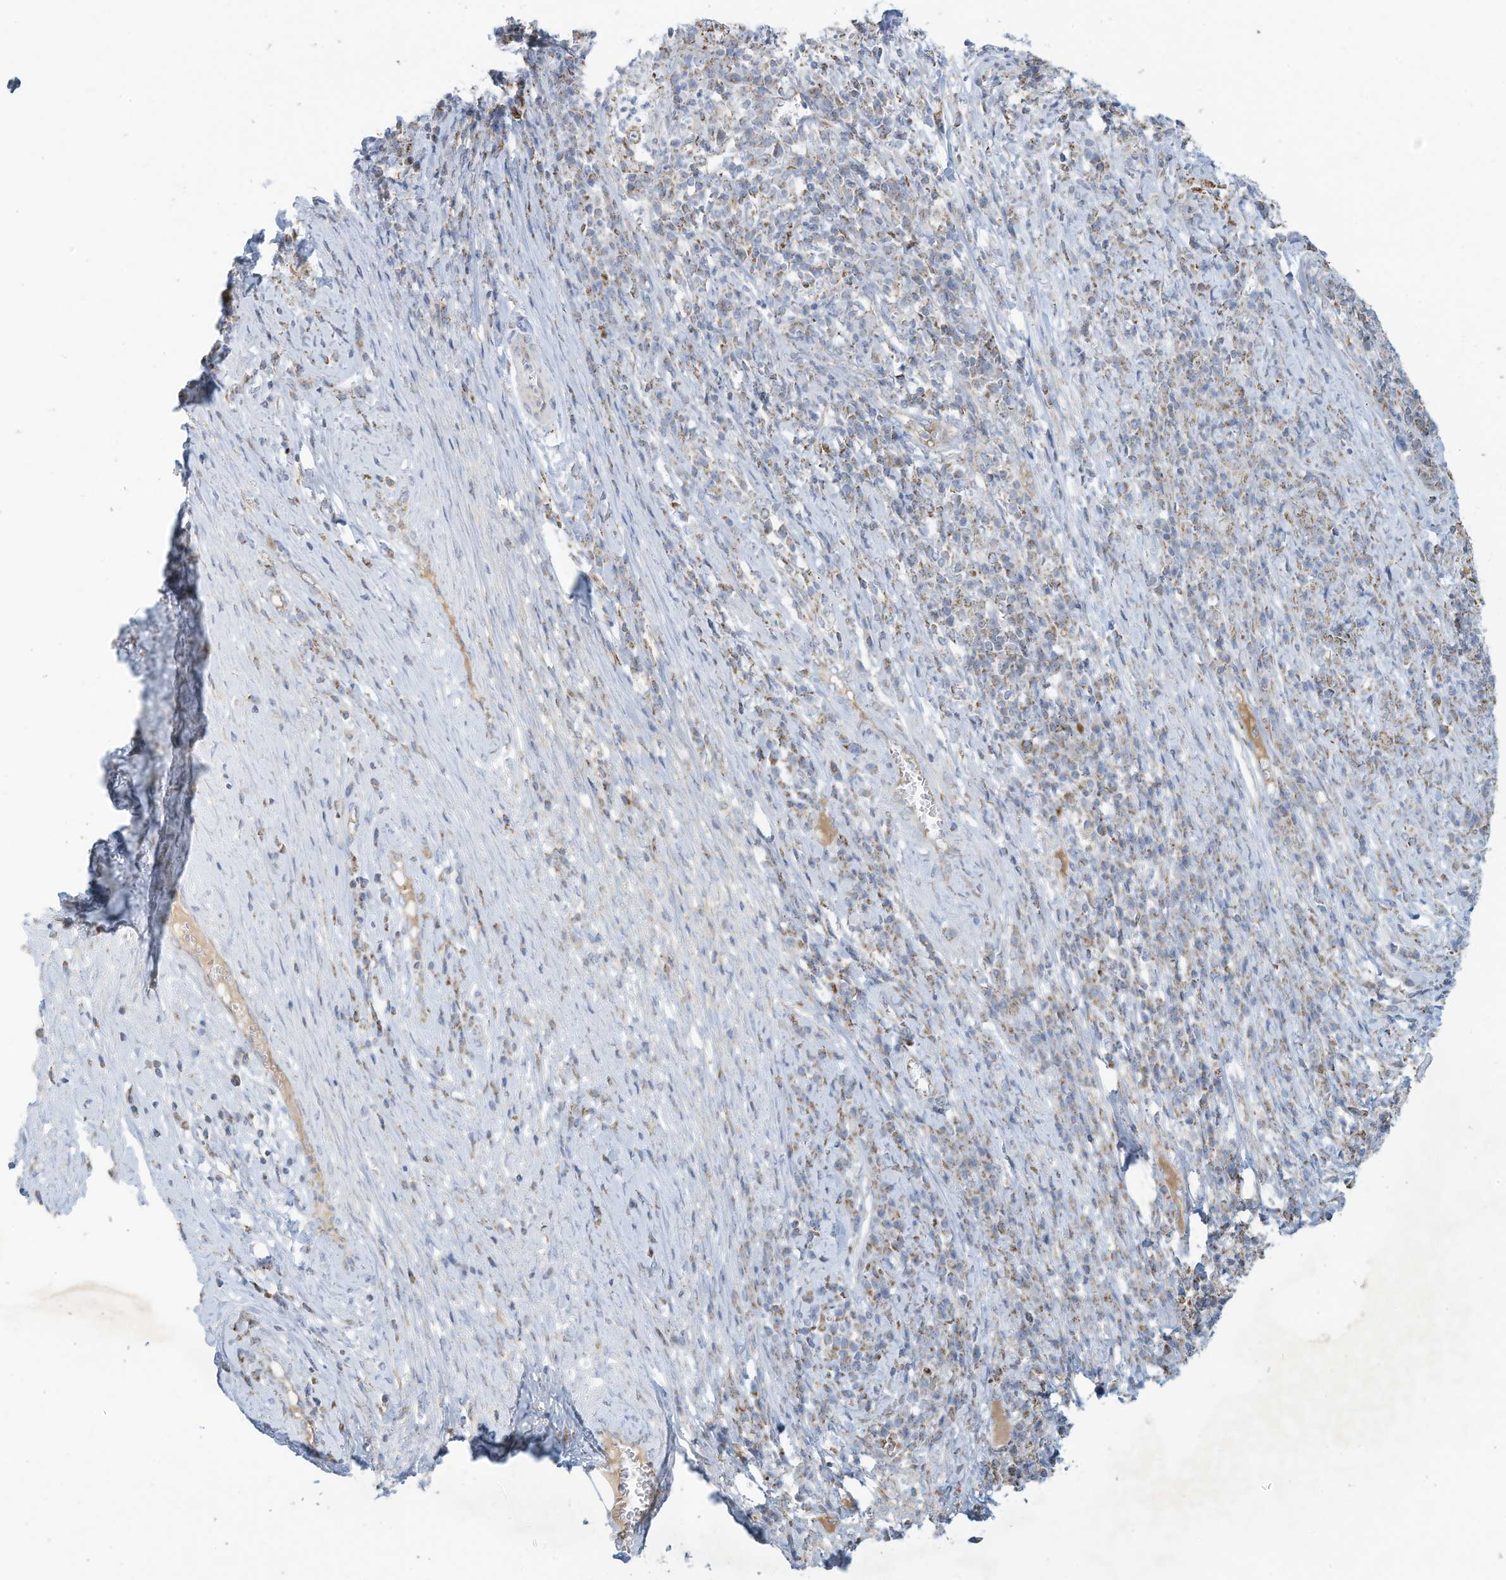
{"staining": {"intensity": "moderate", "quantity": "25%-75%", "location": "cytoplasmic/membranous"}, "tissue": "cervical cancer", "cell_type": "Tumor cells", "image_type": "cancer", "snomed": [{"axis": "morphology", "description": "Squamous cell carcinoma, NOS"}, {"axis": "topography", "description": "Cervix"}], "caption": "Cervical squamous cell carcinoma stained with a protein marker reveals moderate staining in tumor cells.", "gene": "NLN", "patient": {"sex": "female", "age": 46}}